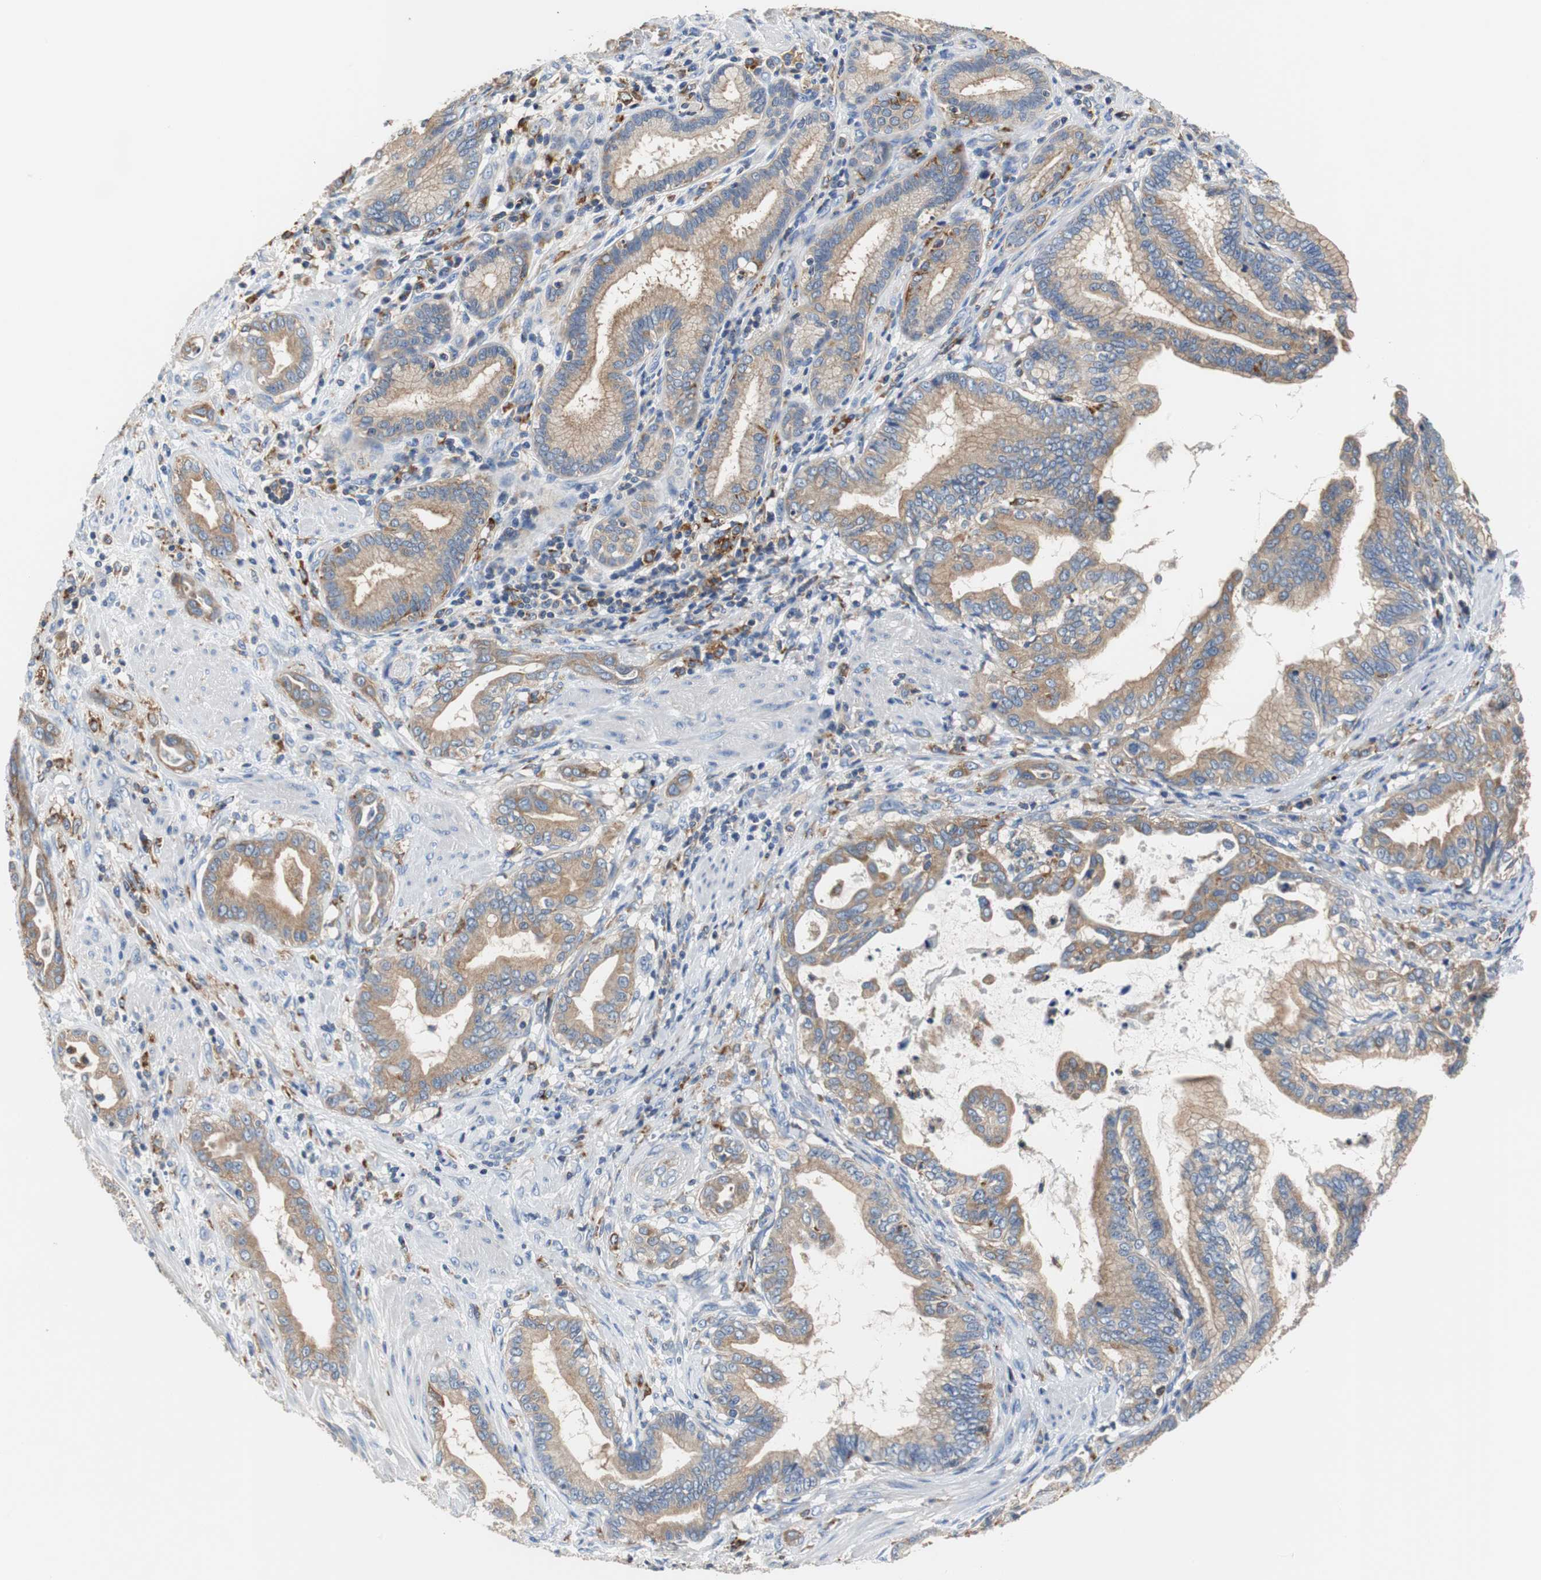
{"staining": {"intensity": "moderate", "quantity": ">75%", "location": "cytoplasmic/membranous"}, "tissue": "pancreatic cancer", "cell_type": "Tumor cells", "image_type": "cancer", "snomed": [{"axis": "morphology", "description": "Adenocarcinoma, NOS"}, {"axis": "topography", "description": "Pancreas"}], "caption": "Brown immunohistochemical staining in human adenocarcinoma (pancreatic) reveals moderate cytoplasmic/membranous positivity in approximately >75% of tumor cells.", "gene": "VAMP8", "patient": {"sex": "female", "age": 64}}